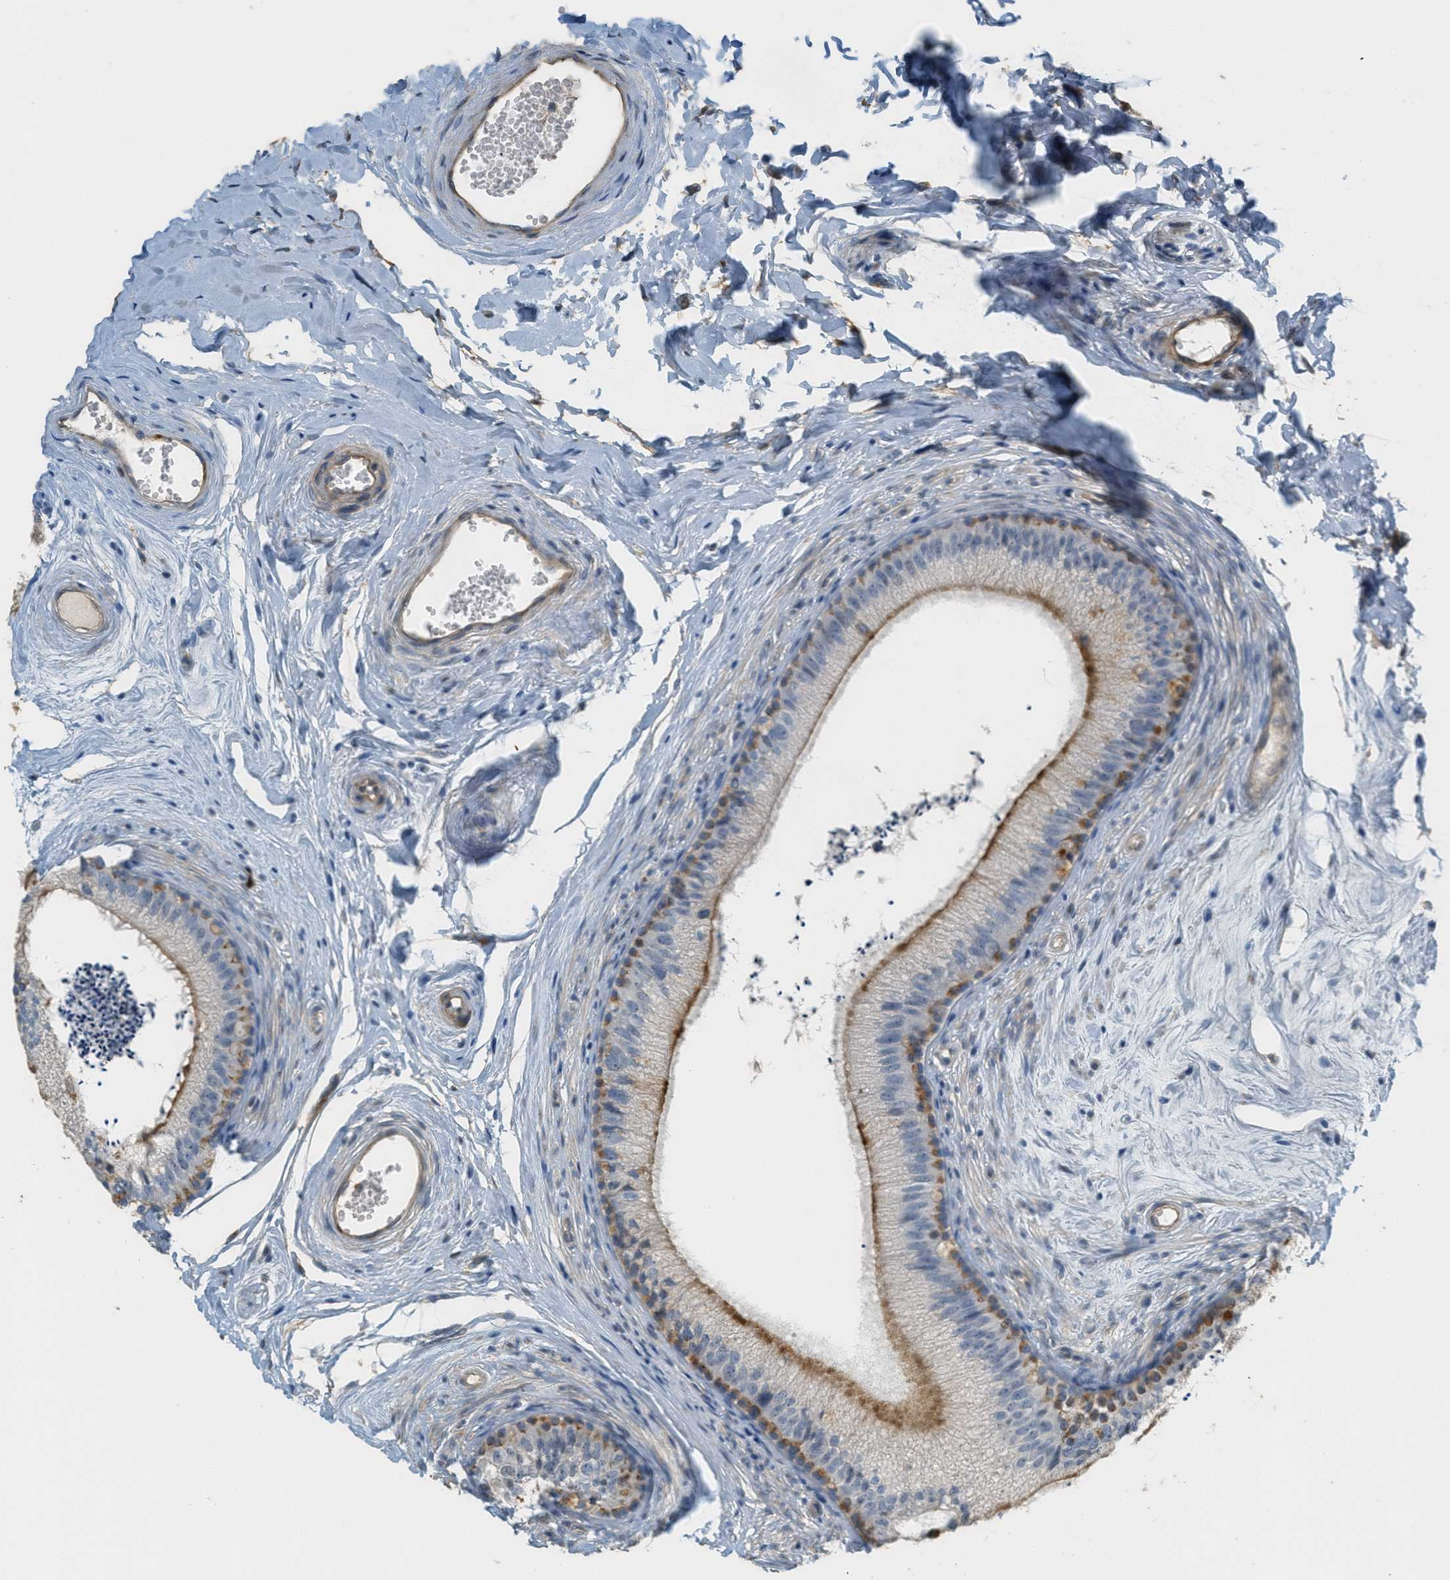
{"staining": {"intensity": "moderate", "quantity": "<25%", "location": "cytoplasmic/membranous"}, "tissue": "epididymis", "cell_type": "Glandular cells", "image_type": "normal", "snomed": [{"axis": "morphology", "description": "Normal tissue, NOS"}, {"axis": "topography", "description": "Epididymis"}], "caption": "Brown immunohistochemical staining in normal epididymis exhibits moderate cytoplasmic/membranous expression in about <25% of glandular cells.", "gene": "ADCY5", "patient": {"sex": "male", "age": 56}}